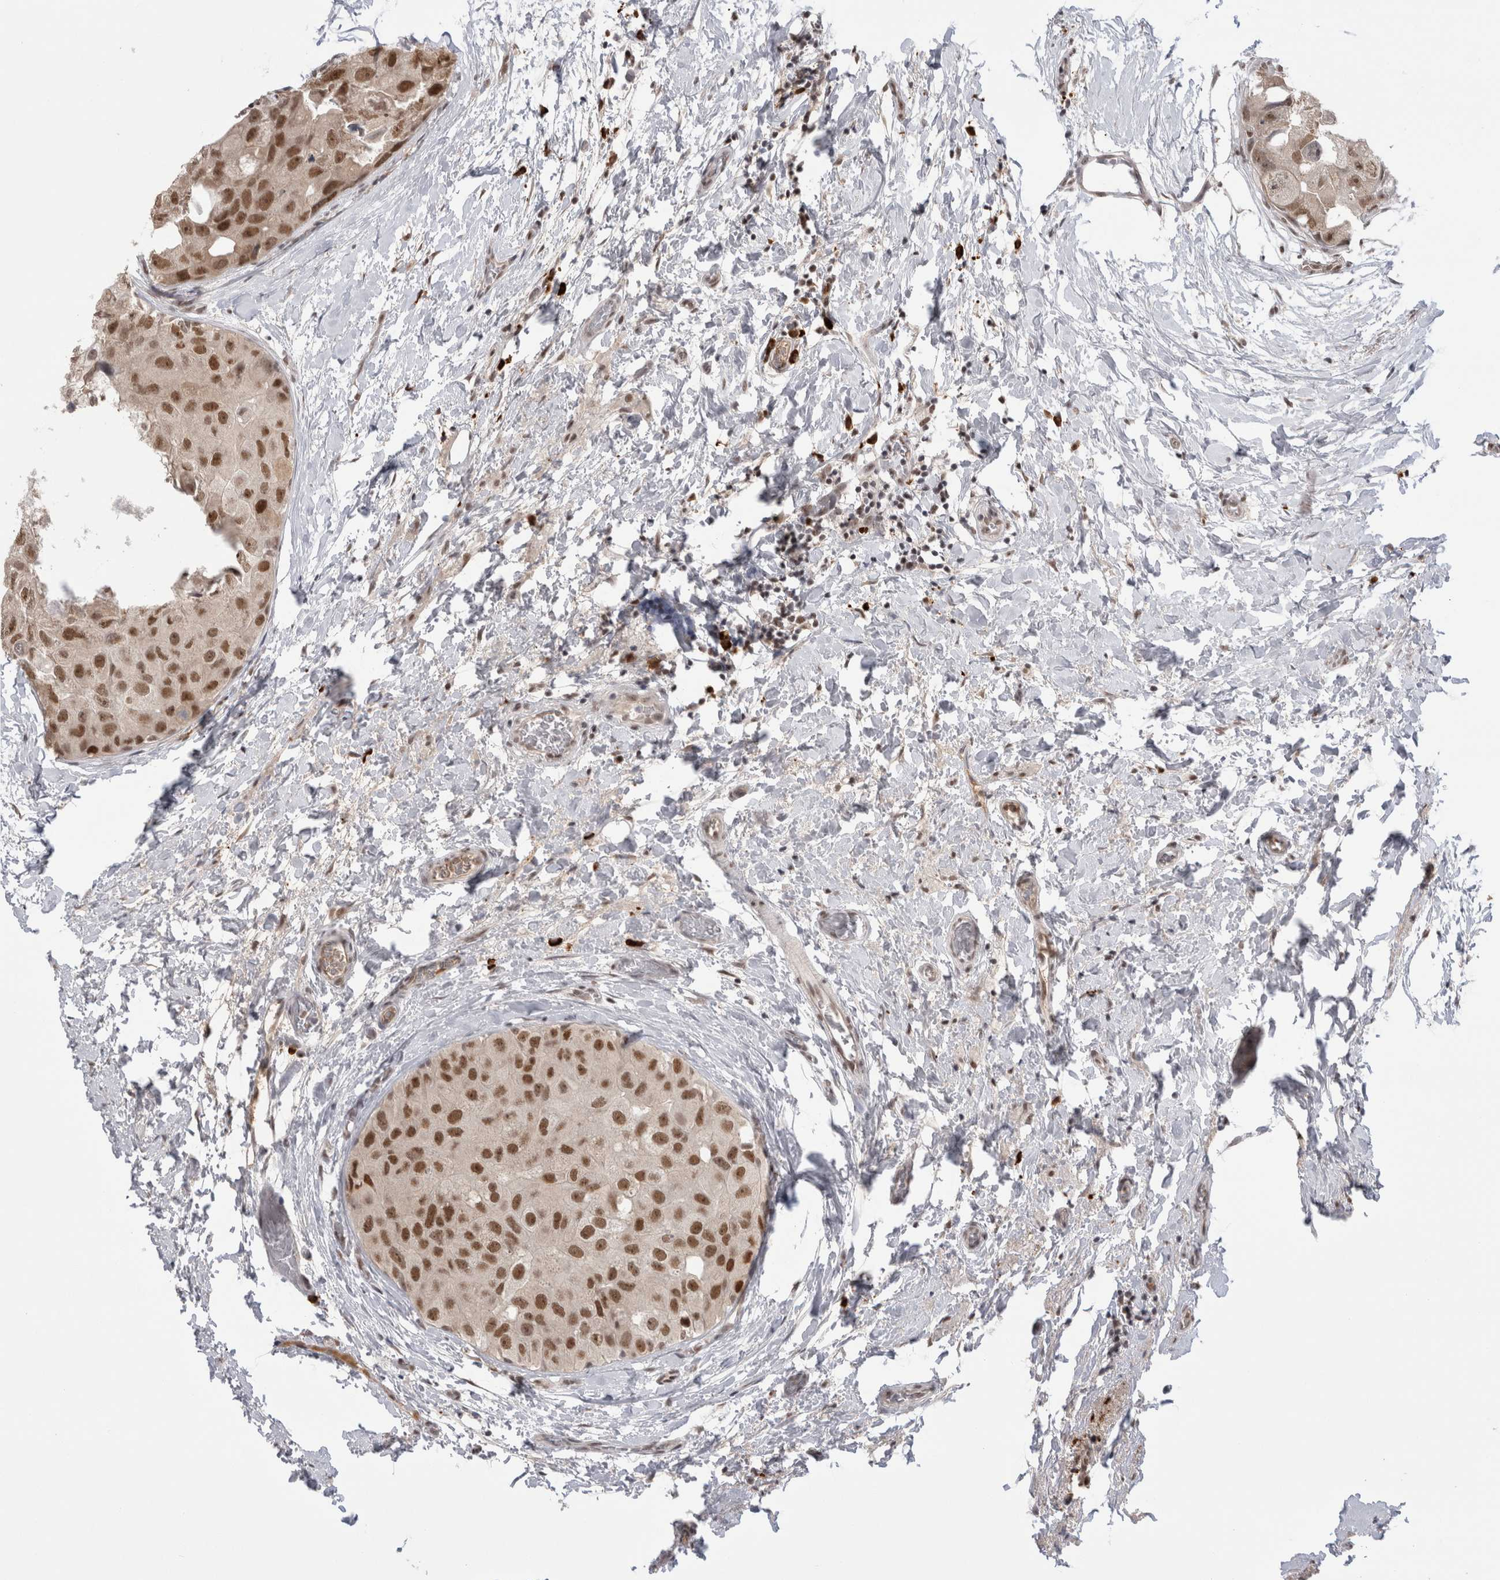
{"staining": {"intensity": "moderate", "quantity": ">75%", "location": "cytoplasmic/membranous,nuclear"}, "tissue": "breast cancer", "cell_type": "Tumor cells", "image_type": "cancer", "snomed": [{"axis": "morphology", "description": "Duct carcinoma"}, {"axis": "topography", "description": "Breast"}], "caption": "This histopathology image demonstrates IHC staining of human intraductal carcinoma (breast), with medium moderate cytoplasmic/membranous and nuclear expression in approximately >75% of tumor cells.", "gene": "ZNF24", "patient": {"sex": "female", "age": 62}}